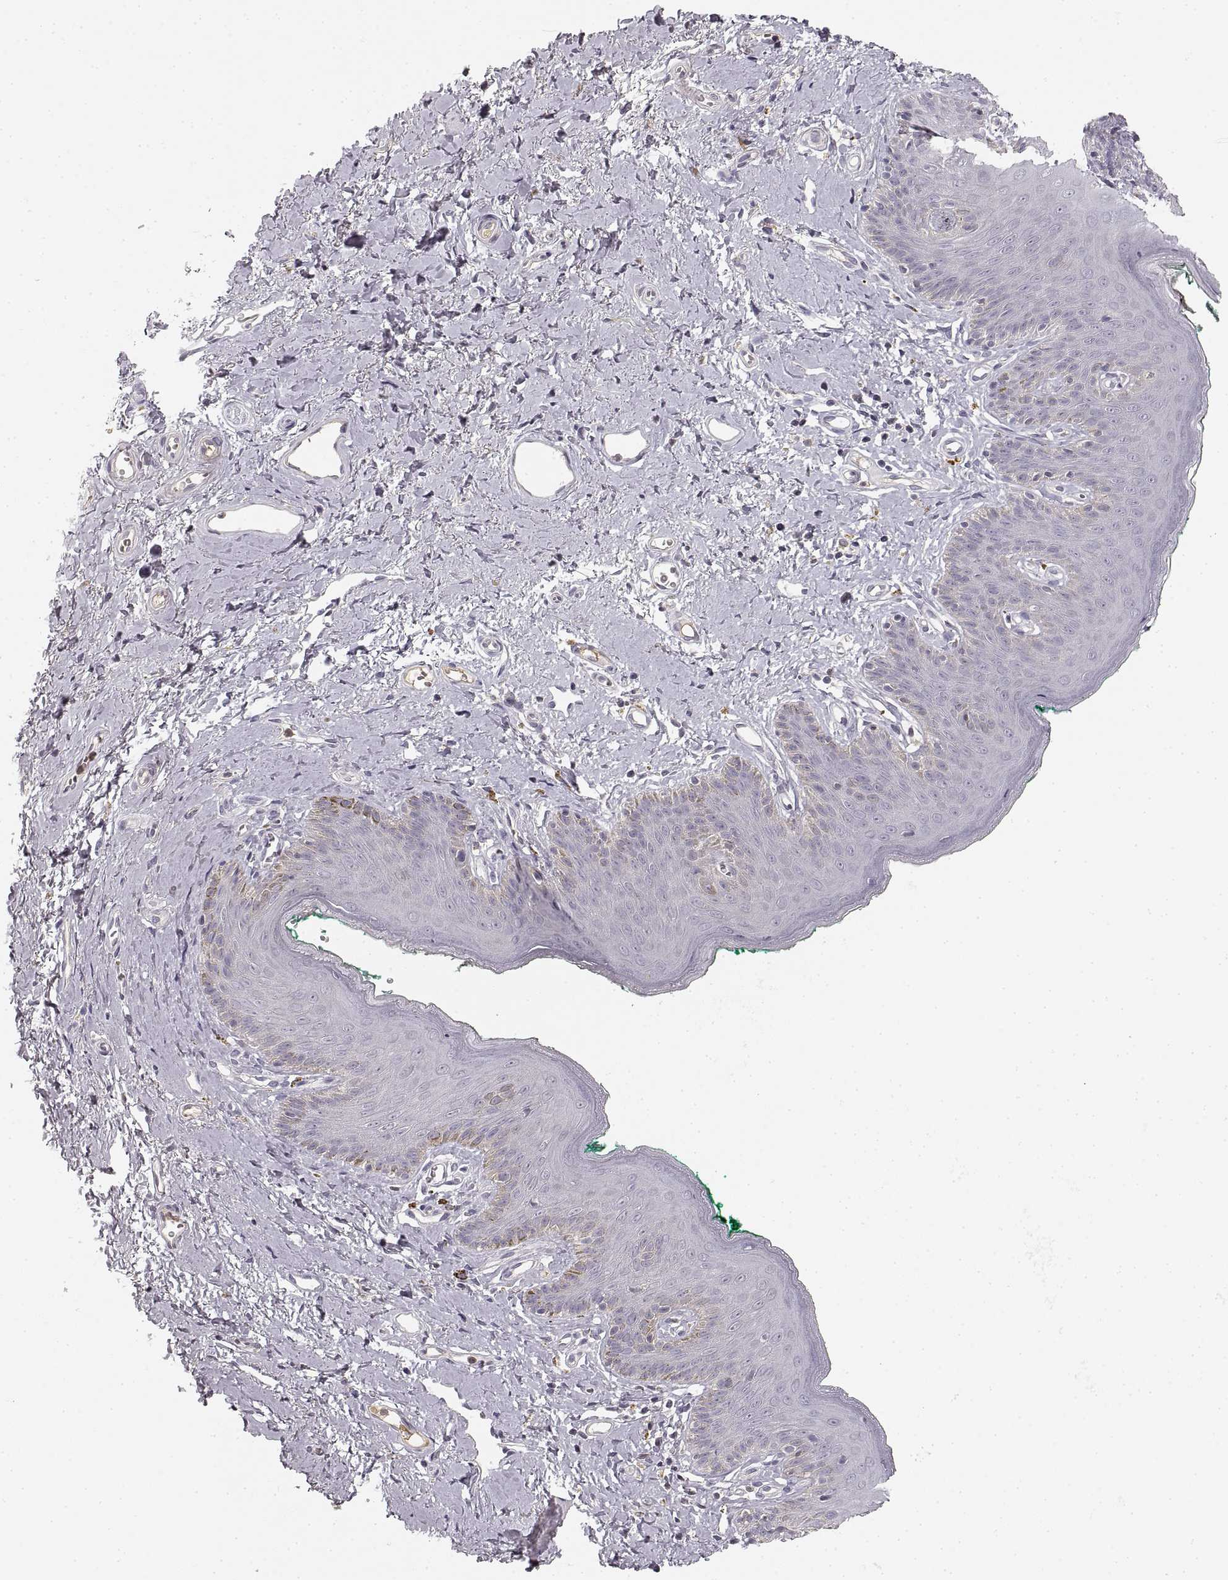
{"staining": {"intensity": "negative", "quantity": "none", "location": "none"}, "tissue": "skin", "cell_type": "Epidermal cells", "image_type": "normal", "snomed": [{"axis": "morphology", "description": "Normal tissue, NOS"}, {"axis": "topography", "description": "Vulva"}], "caption": "This is an IHC micrograph of normal skin. There is no positivity in epidermal cells.", "gene": "RUNDC3A", "patient": {"sex": "female", "age": 66}}